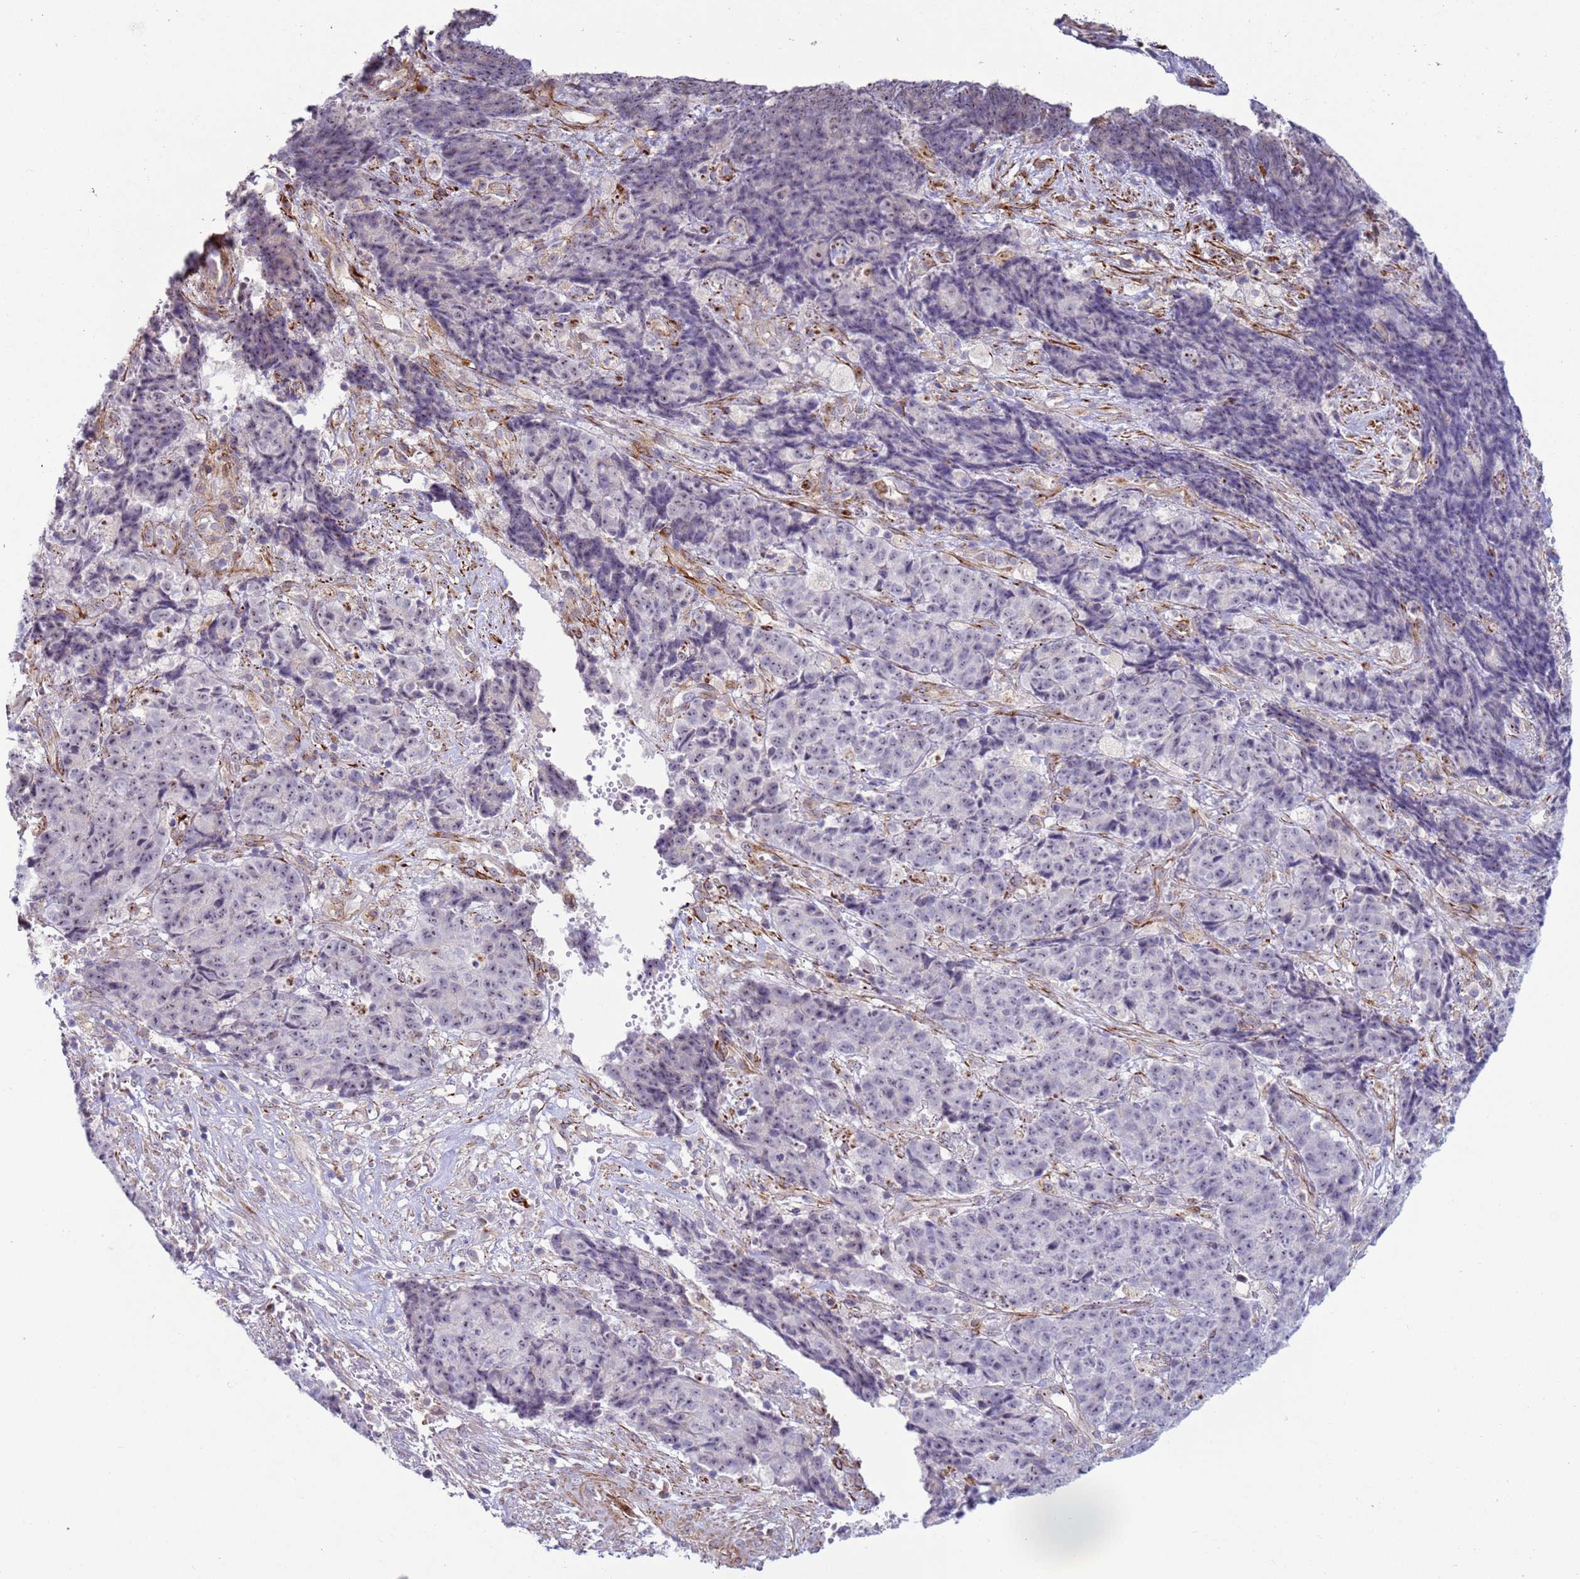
{"staining": {"intensity": "negative", "quantity": "none", "location": "none"}, "tissue": "ovarian cancer", "cell_type": "Tumor cells", "image_type": "cancer", "snomed": [{"axis": "morphology", "description": "Carcinoma, endometroid"}, {"axis": "topography", "description": "Ovary"}], "caption": "A high-resolution image shows immunohistochemistry (IHC) staining of endometroid carcinoma (ovarian), which exhibits no significant positivity in tumor cells.", "gene": "HEATR1", "patient": {"sex": "female", "age": 42}}